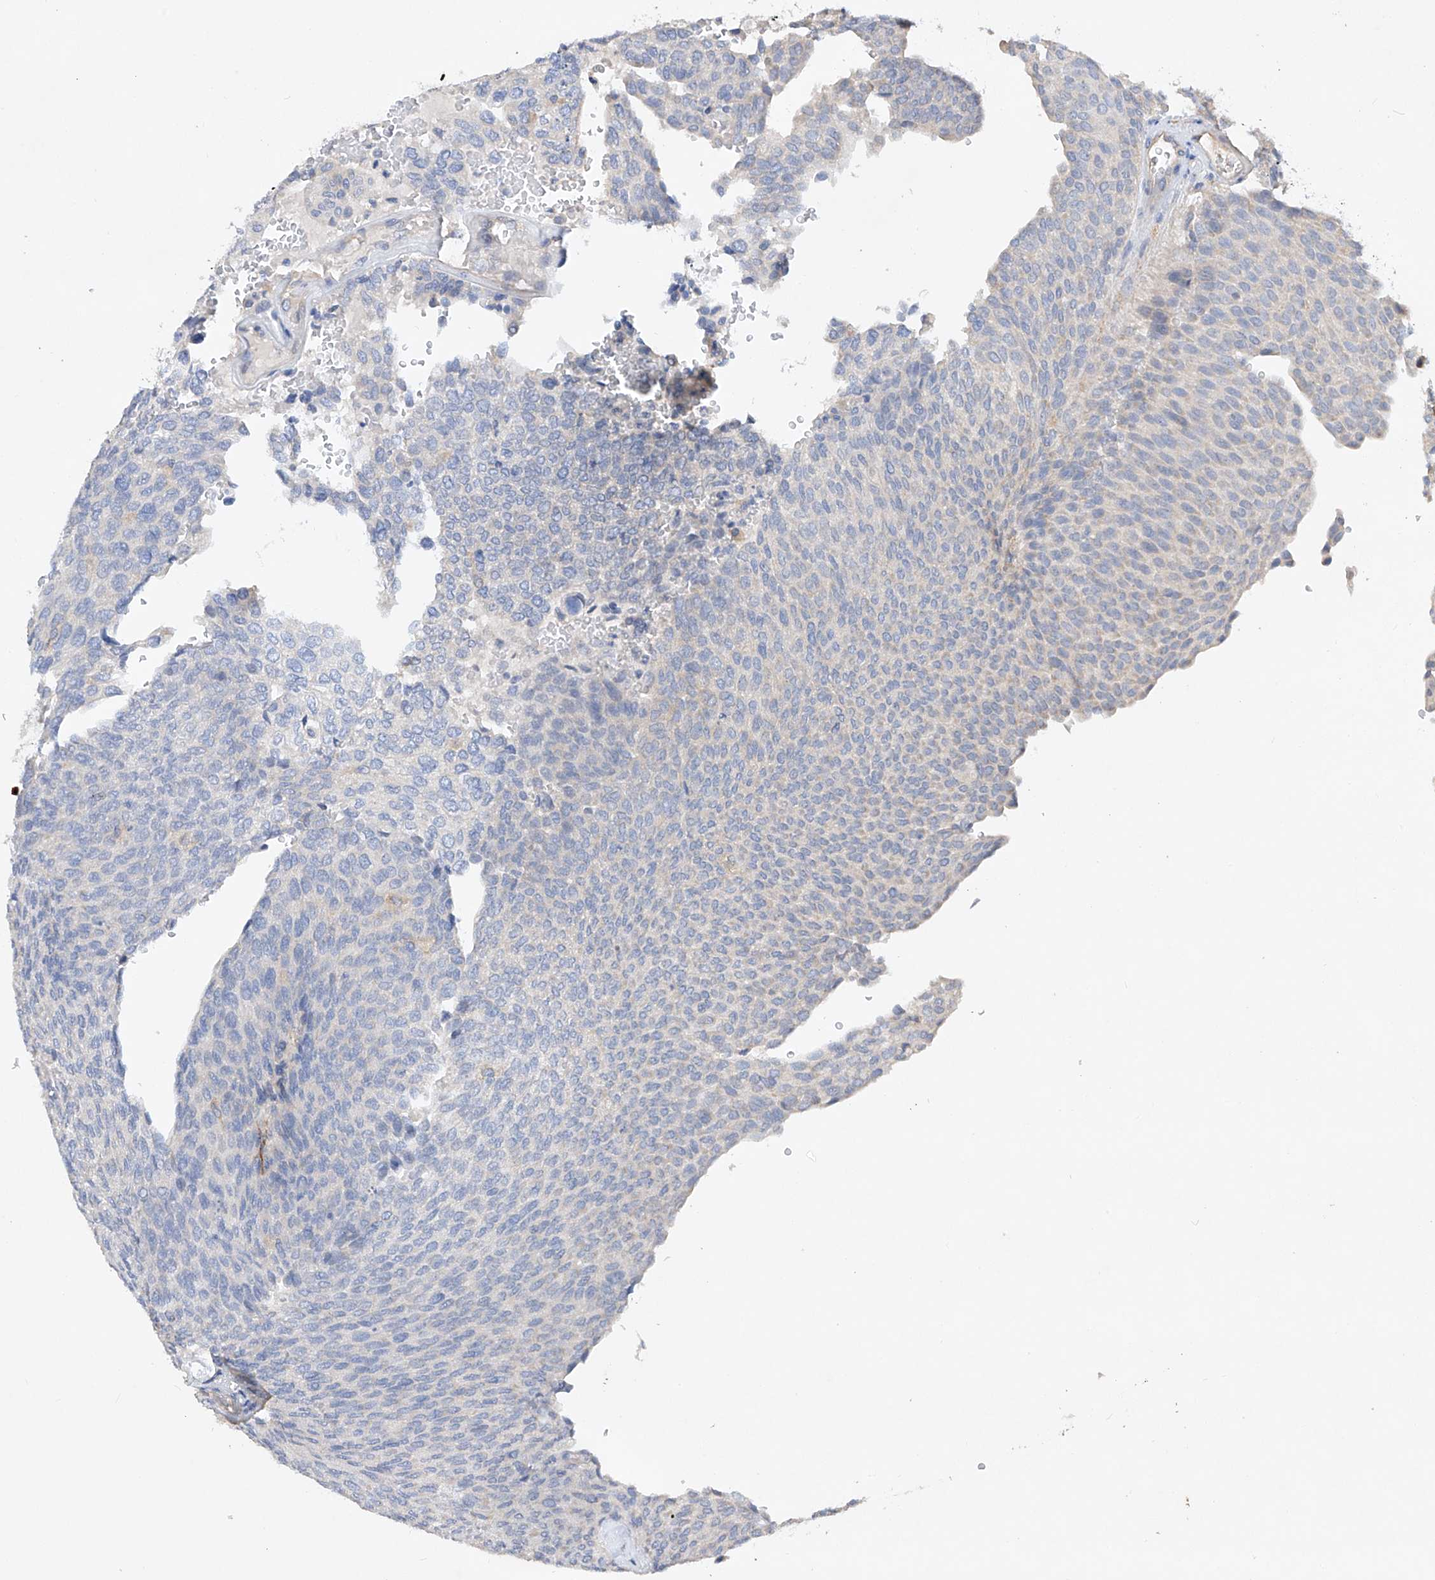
{"staining": {"intensity": "negative", "quantity": "none", "location": "none"}, "tissue": "urothelial cancer", "cell_type": "Tumor cells", "image_type": "cancer", "snomed": [{"axis": "morphology", "description": "Urothelial carcinoma, Low grade"}, {"axis": "topography", "description": "Urinary bladder"}], "caption": "Photomicrograph shows no protein positivity in tumor cells of urothelial carcinoma (low-grade) tissue.", "gene": "AMD1", "patient": {"sex": "female", "age": 79}}